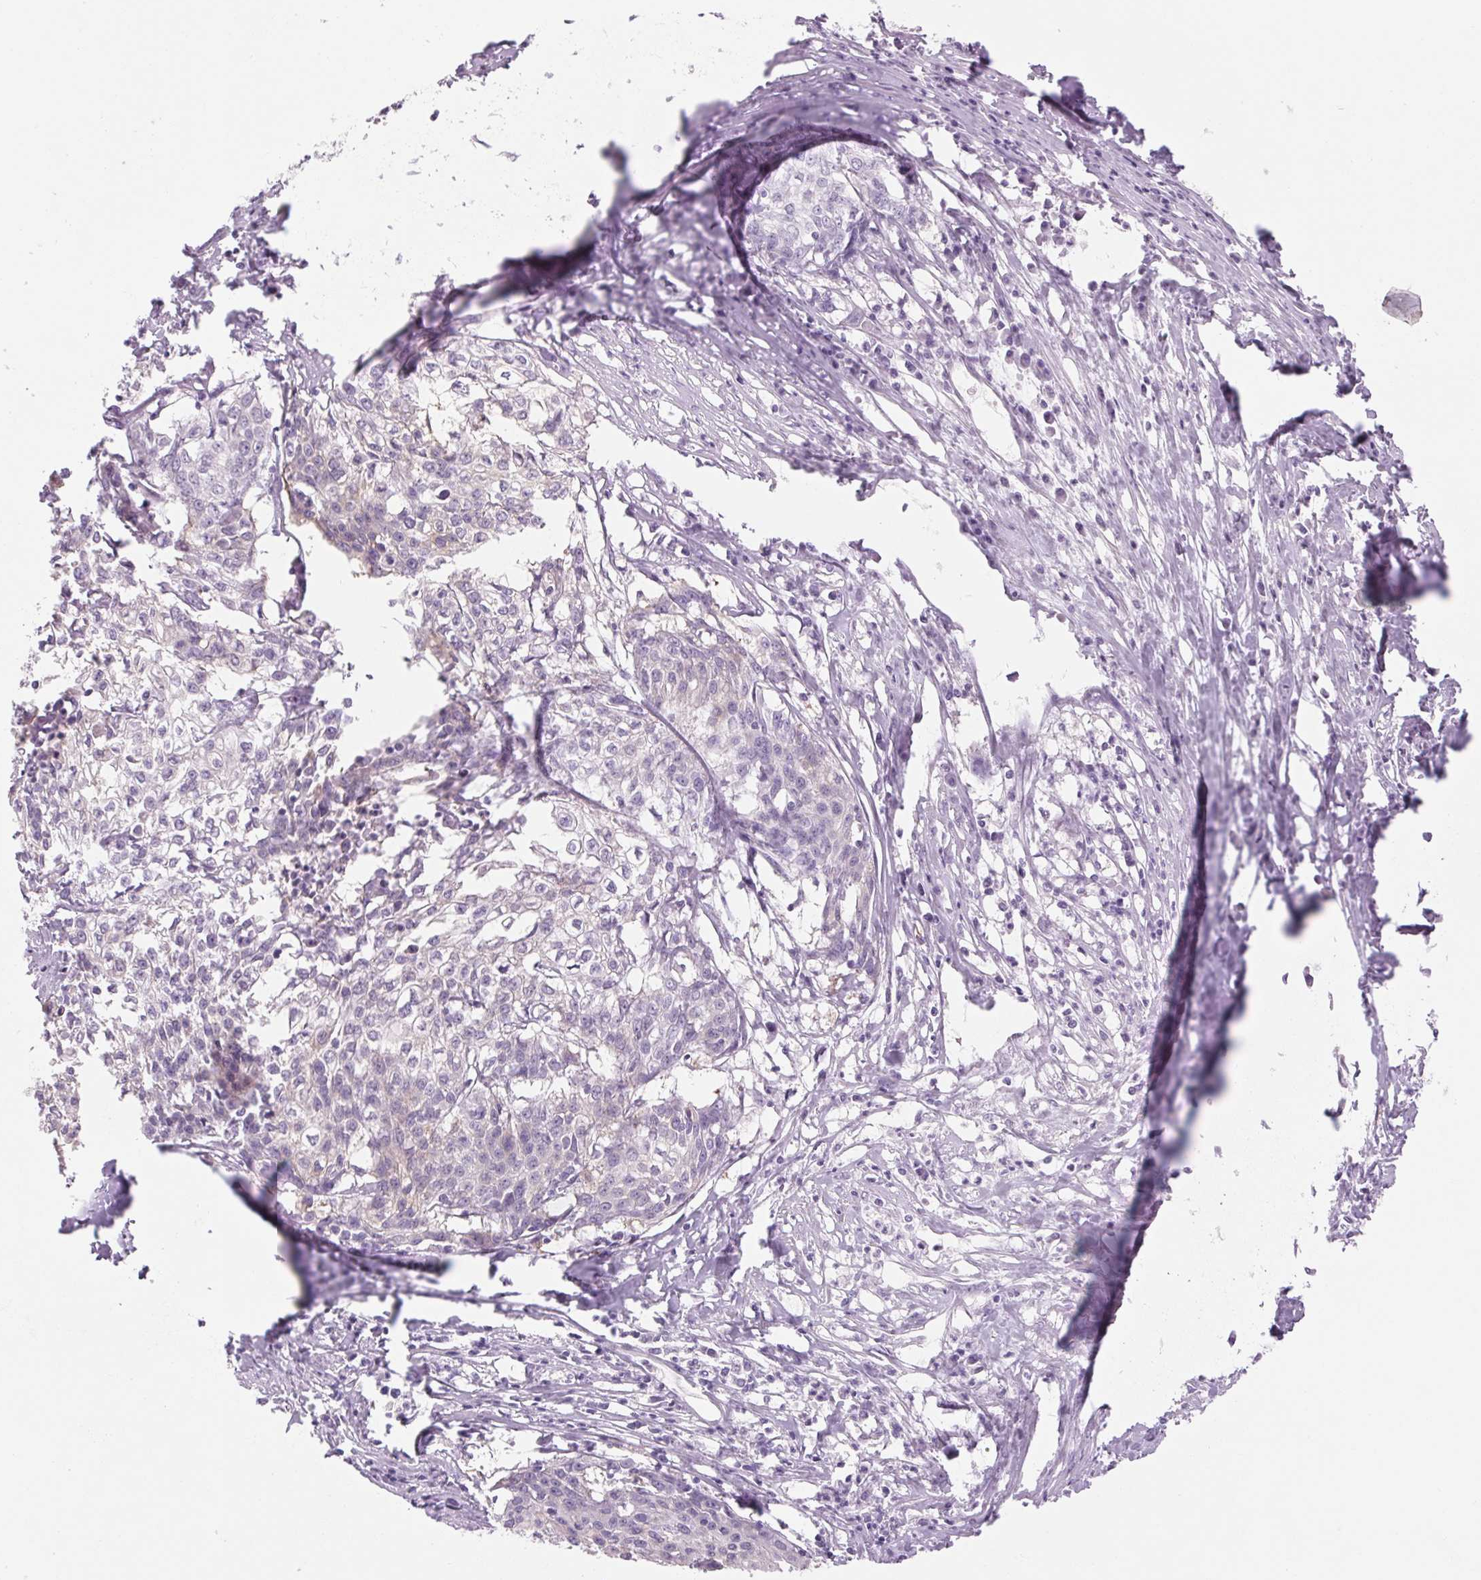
{"staining": {"intensity": "negative", "quantity": "none", "location": "none"}, "tissue": "cervical cancer", "cell_type": "Tumor cells", "image_type": "cancer", "snomed": [{"axis": "morphology", "description": "Squamous cell carcinoma, NOS"}, {"axis": "topography", "description": "Cervix"}], "caption": "High magnification brightfield microscopy of cervical squamous cell carcinoma stained with DAB (3,3'-diaminobenzidine) (brown) and counterstained with hematoxylin (blue): tumor cells show no significant positivity.", "gene": "RPTN", "patient": {"sex": "female", "age": 39}}